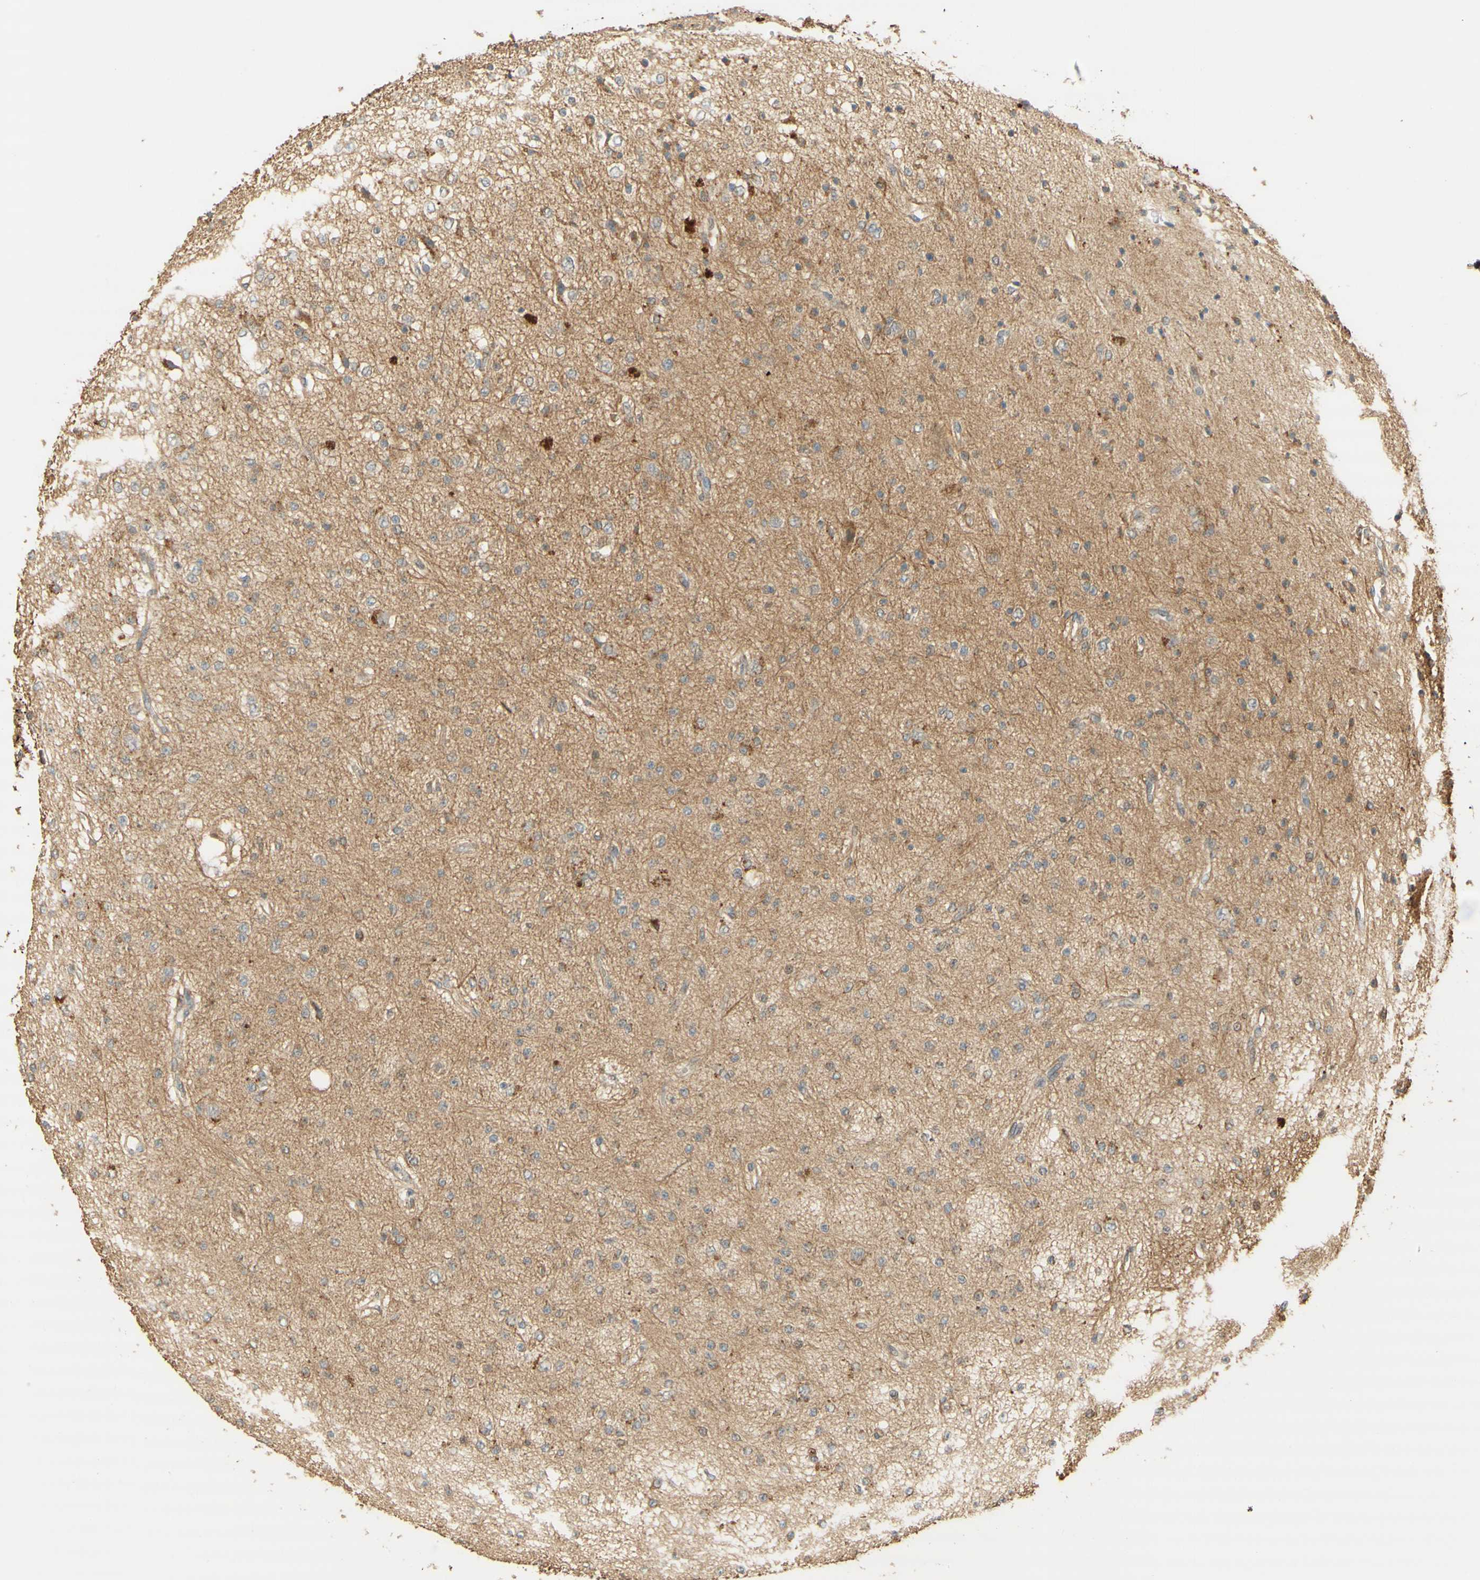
{"staining": {"intensity": "negative", "quantity": "none", "location": "none"}, "tissue": "glioma", "cell_type": "Tumor cells", "image_type": "cancer", "snomed": [{"axis": "morphology", "description": "Glioma, malignant, Low grade"}, {"axis": "topography", "description": "Brain"}], "caption": "An immunohistochemistry histopathology image of glioma is shown. There is no staining in tumor cells of glioma.", "gene": "AGER", "patient": {"sex": "male", "age": 38}}